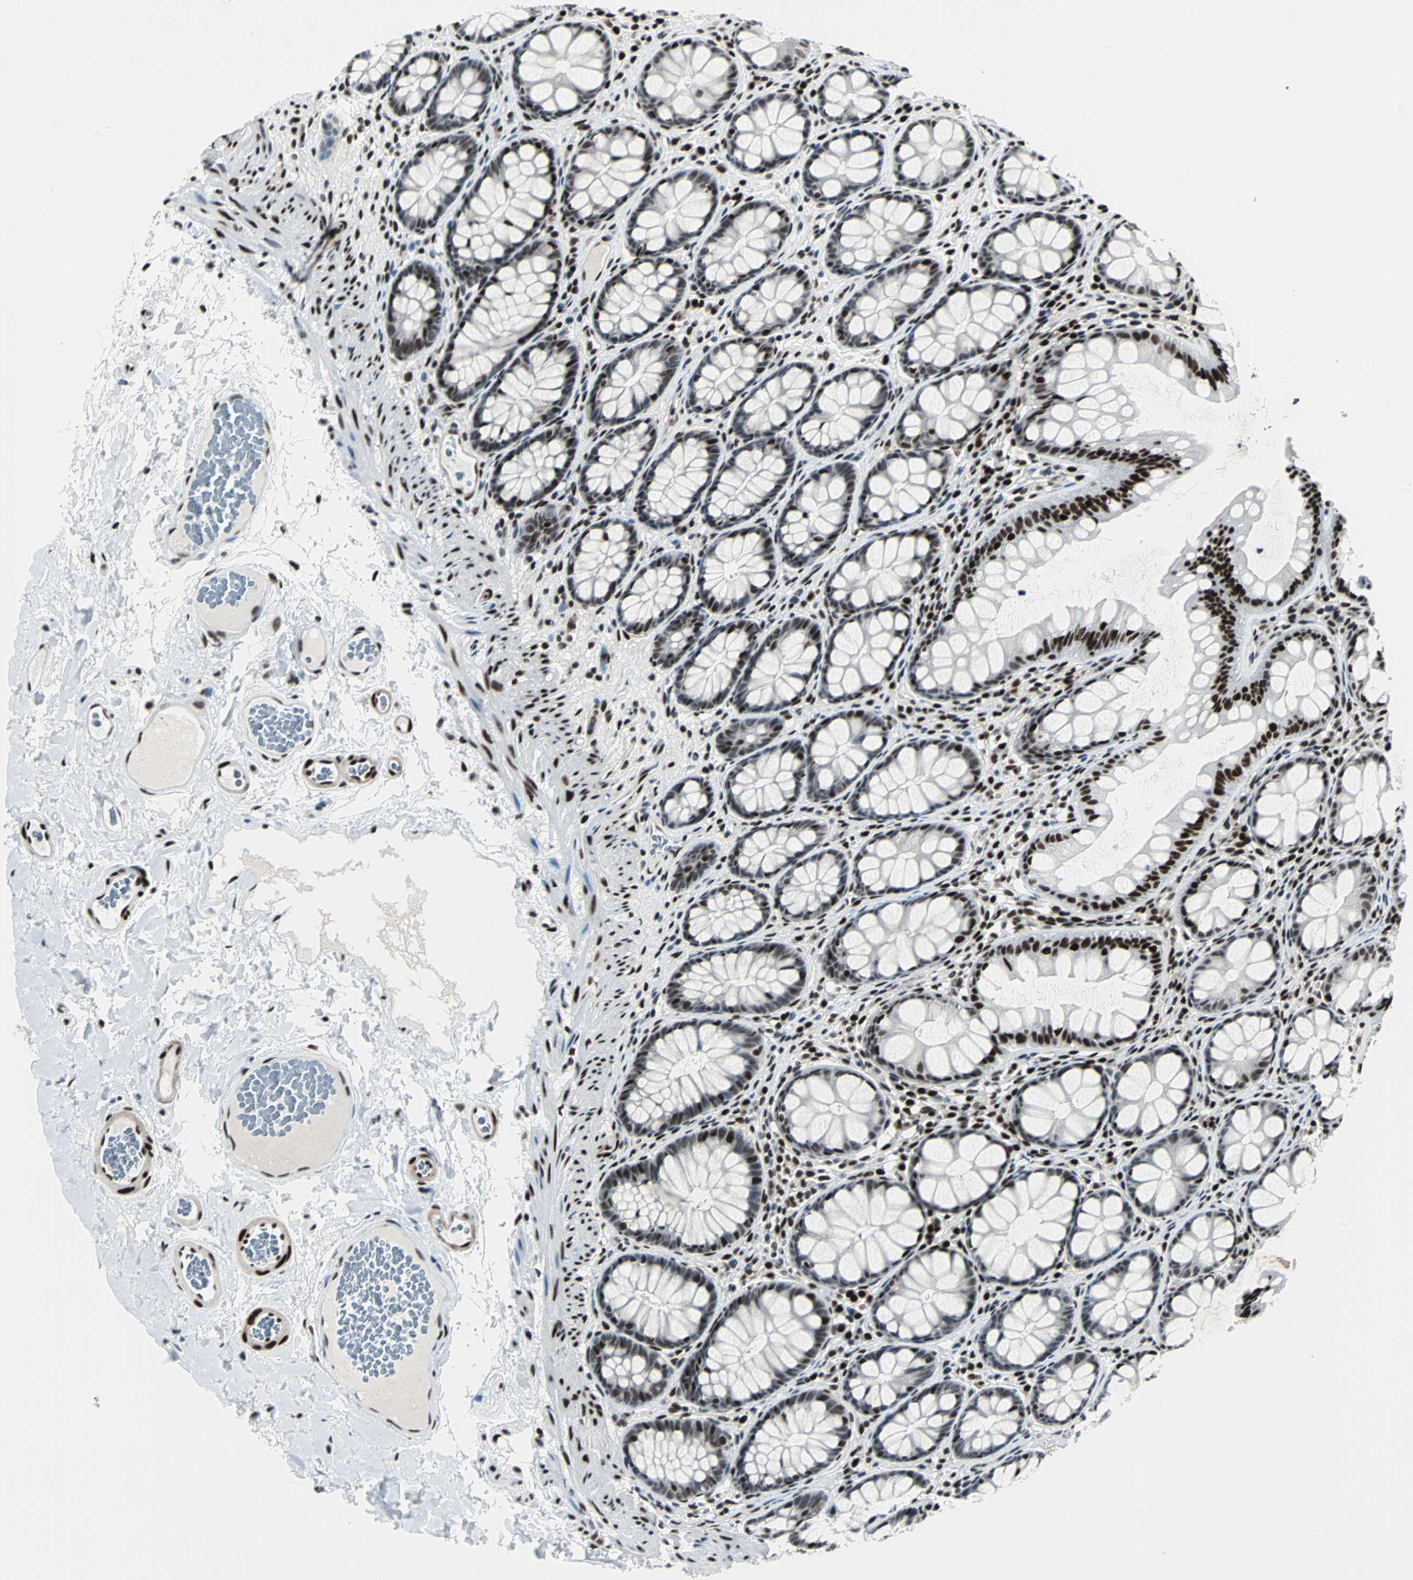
{"staining": {"intensity": "strong", "quantity": ">75%", "location": "nuclear"}, "tissue": "colon", "cell_type": "Endothelial cells", "image_type": "normal", "snomed": [{"axis": "morphology", "description": "Normal tissue, NOS"}, {"axis": "topography", "description": "Colon"}], "caption": "Strong nuclear positivity for a protein is identified in about >75% of endothelial cells of normal colon using IHC.", "gene": "MEF2D", "patient": {"sex": "female", "age": 55}}